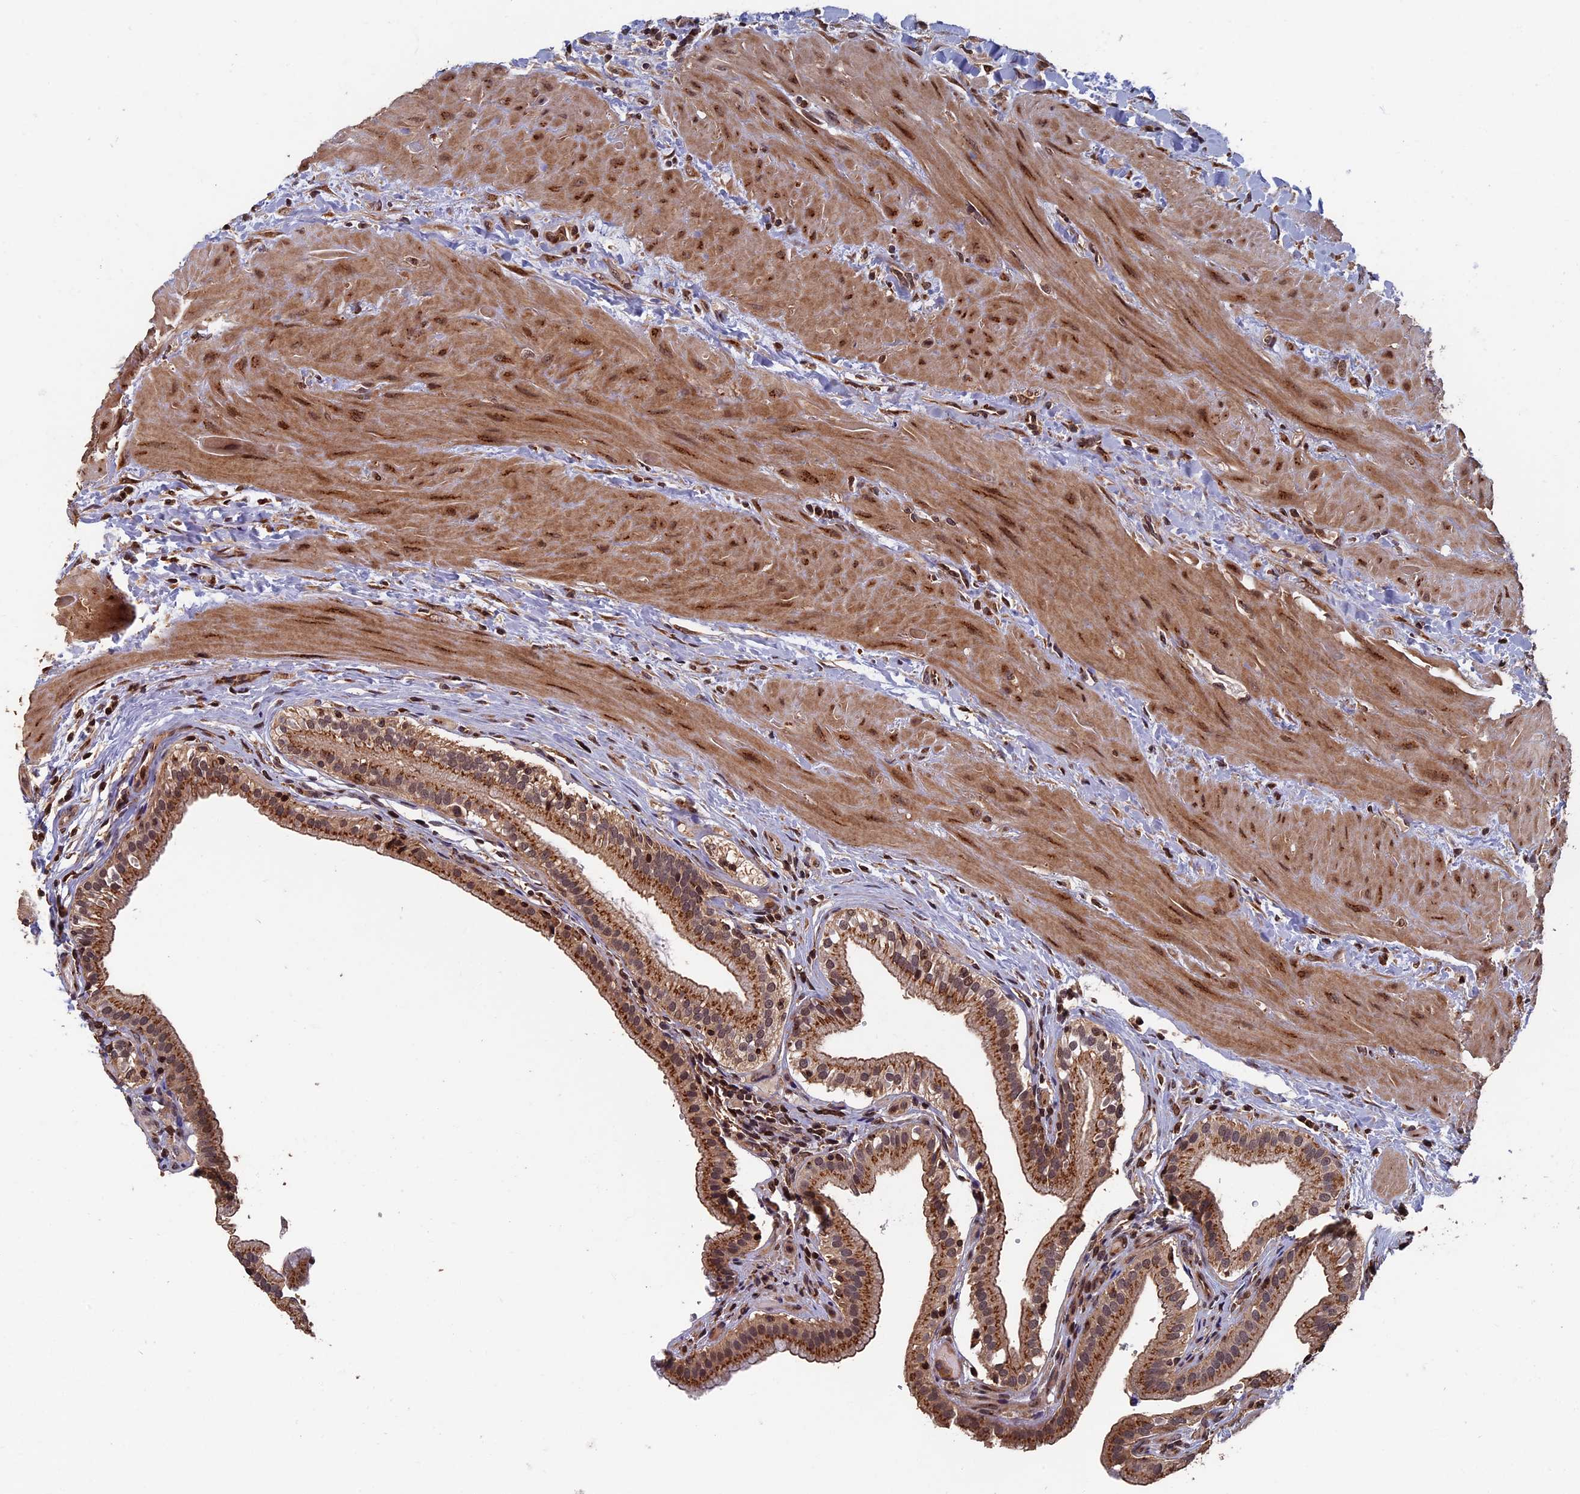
{"staining": {"intensity": "moderate", "quantity": ">75%", "location": "cytoplasmic/membranous"}, "tissue": "gallbladder", "cell_type": "Glandular cells", "image_type": "normal", "snomed": [{"axis": "morphology", "description": "Normal tissue, NOS"}, {"axis": "topography", "description": "Gallbladder"}], "caption": "Glandular cells exhibit medium levels of moderate cytoplasmic/membranous positivity in about >75% of cells in normal gallbladder. (DAB (3,3'-diaminobenzidine) = brown stain, brightfield microscopy at high magnification).", "gene": "RASGRF1", "patient": {"sex": "male", "age": 24}}